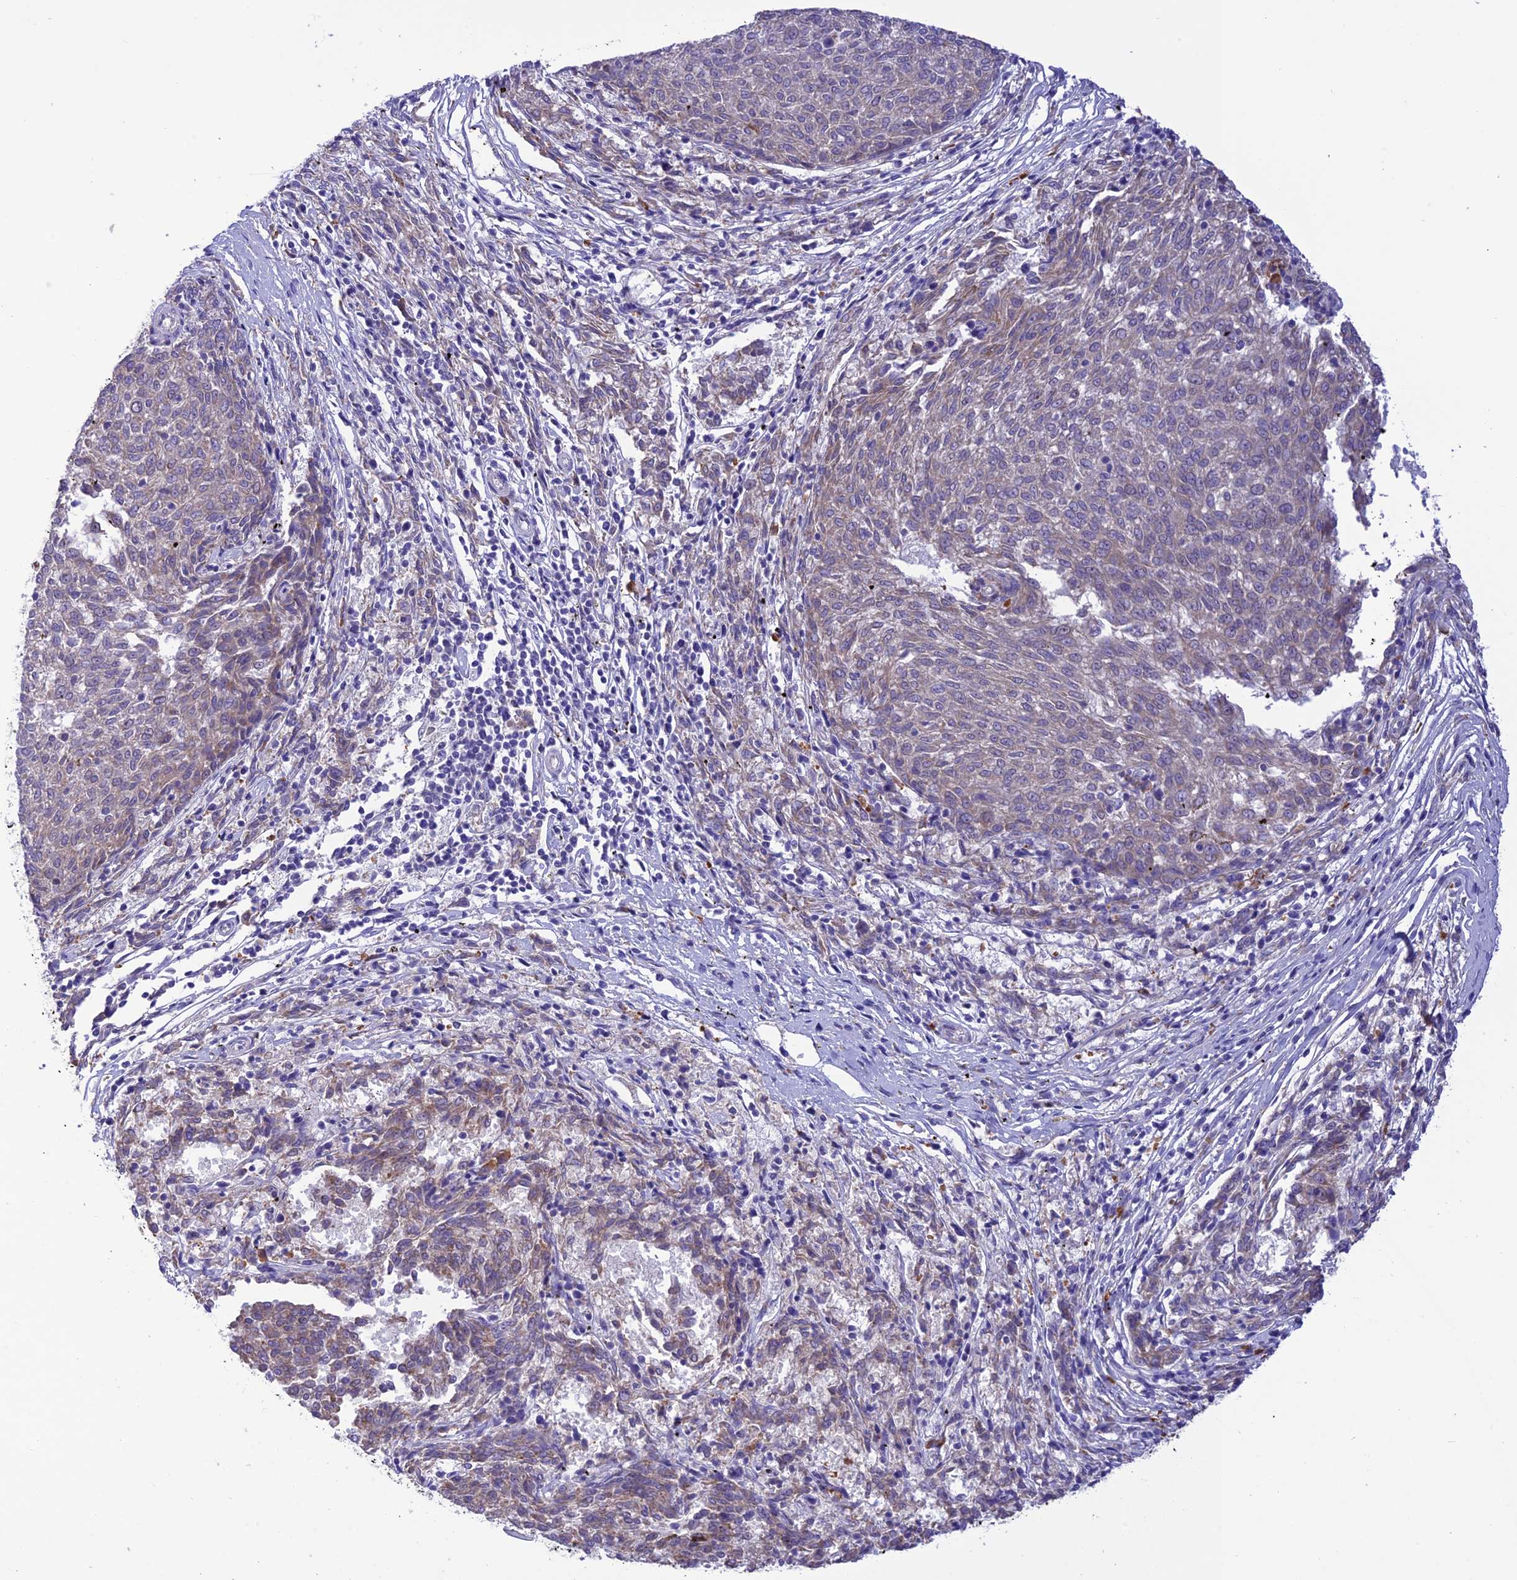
{"staining": {"intensity": "negative", "quantity": "none", "location": "none"}, "tissue": "melanoma", "cell_type": "Tumor cells", "image_type": "cancer", "snomed": [{"axis": "morphology", "description": "Malignant melanoma, NOS"}, {"axis": "topography", "description": "Skin"}], "caption": "The histopathology image reveals no significant positivity in tumor cells of malignant melanoma. (DAB (3,3'-diaminobenzidine) immunohistochemistry with hematoxylin counter stain).", "gene": "RNF126", "patient": {"sex": "female", "age": 72}}